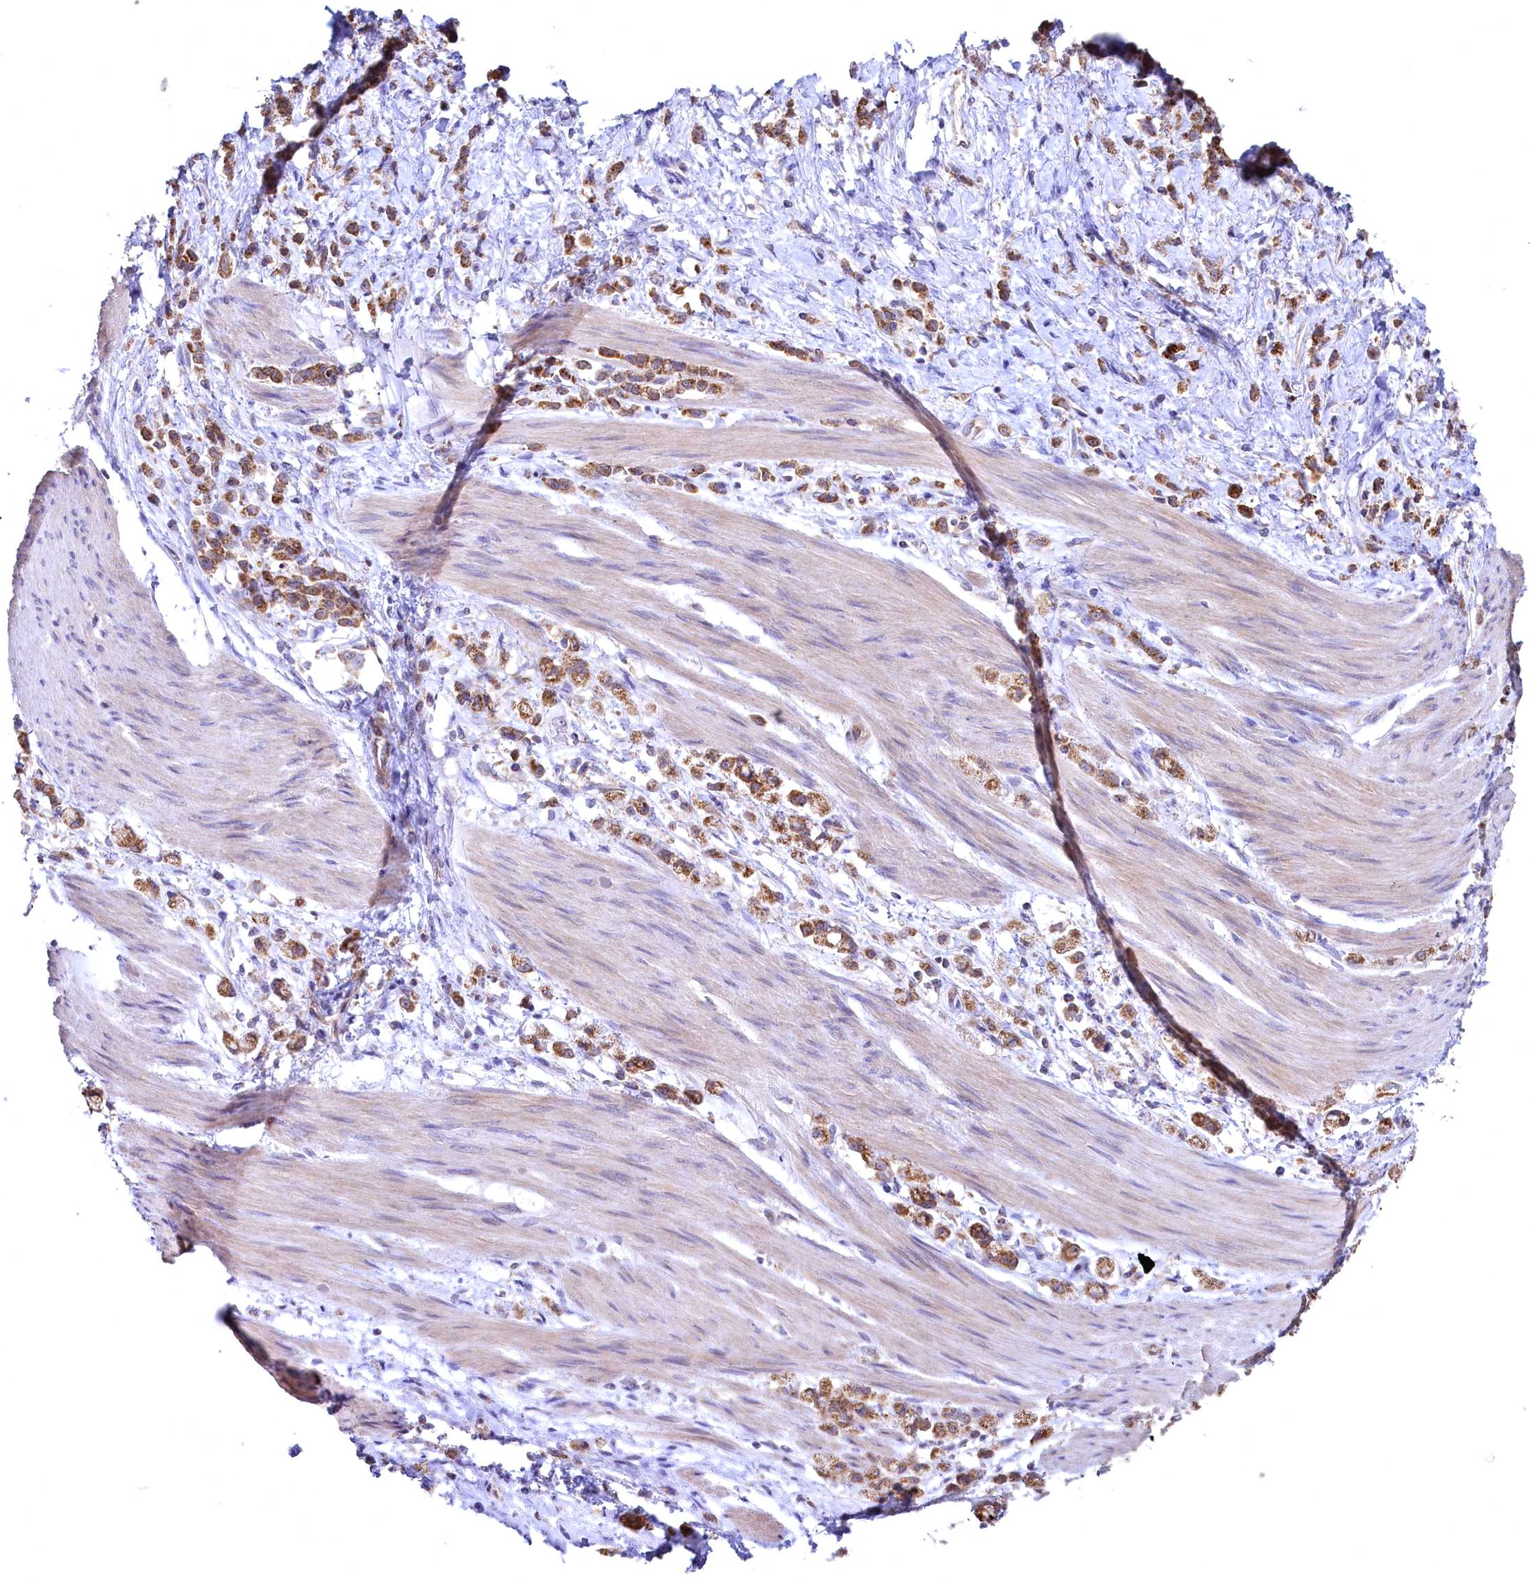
{"staining": {"intensity": "moderate", "quantity": ">75%", "location": "cytoplasmic/membranous"}, "tissue": "stomach cancer", "cell_type": "Tumor cells", "image_type": "cancer", "snomed": [{"axis": "morphology", "description": "Adenocarcinoma, NOS"}, {"axis": "topography", "description": "Stomach"}], "caption": "Tumor cells show medium levels of moderate cytoplasmic/membranous positivity in about >75% of cells in human stomach cancer.", "gene": "MRPL57", "patient": {"sex": "female", "age": 60}}